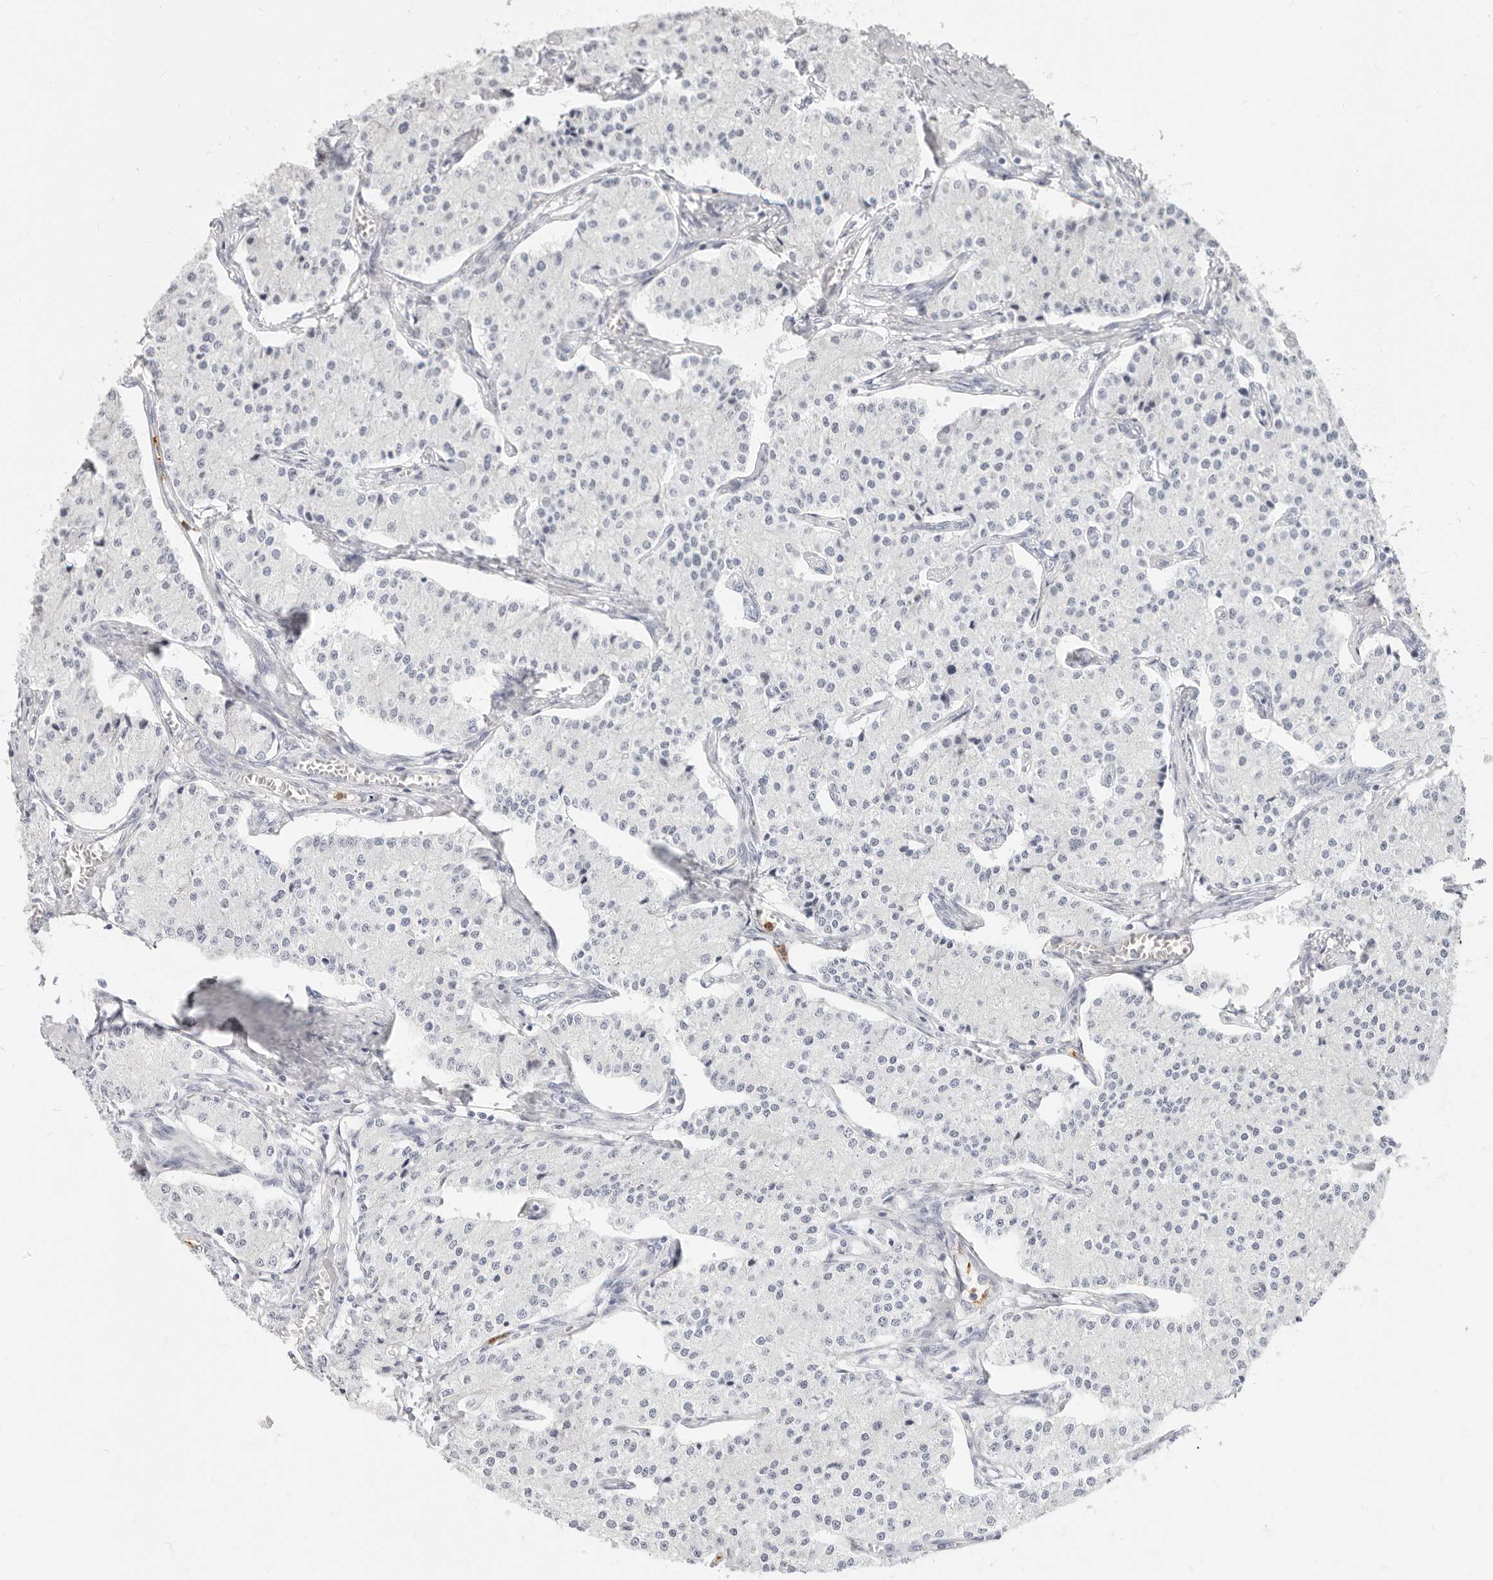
{"staining": {"intensity": "negative", "quantity": "none", "location": "none"}, "tissue": "carcinoid", "cell_type": "Tumor cells", "image_type": "cancer", "snomed": [{"axis": "morphology", "description": "Carcinoid, malignant, NOS"}, {"axis": "topography", "description": "Colon"}], "caption": "A high-resolution photomicrograph shows immunohistochemistry (IHC) staining of carcinoid (malignant), which reveals no significant staining in tumor cells.", "gene": "CAMP", "patient": {"sex": "female", "age": 52}}